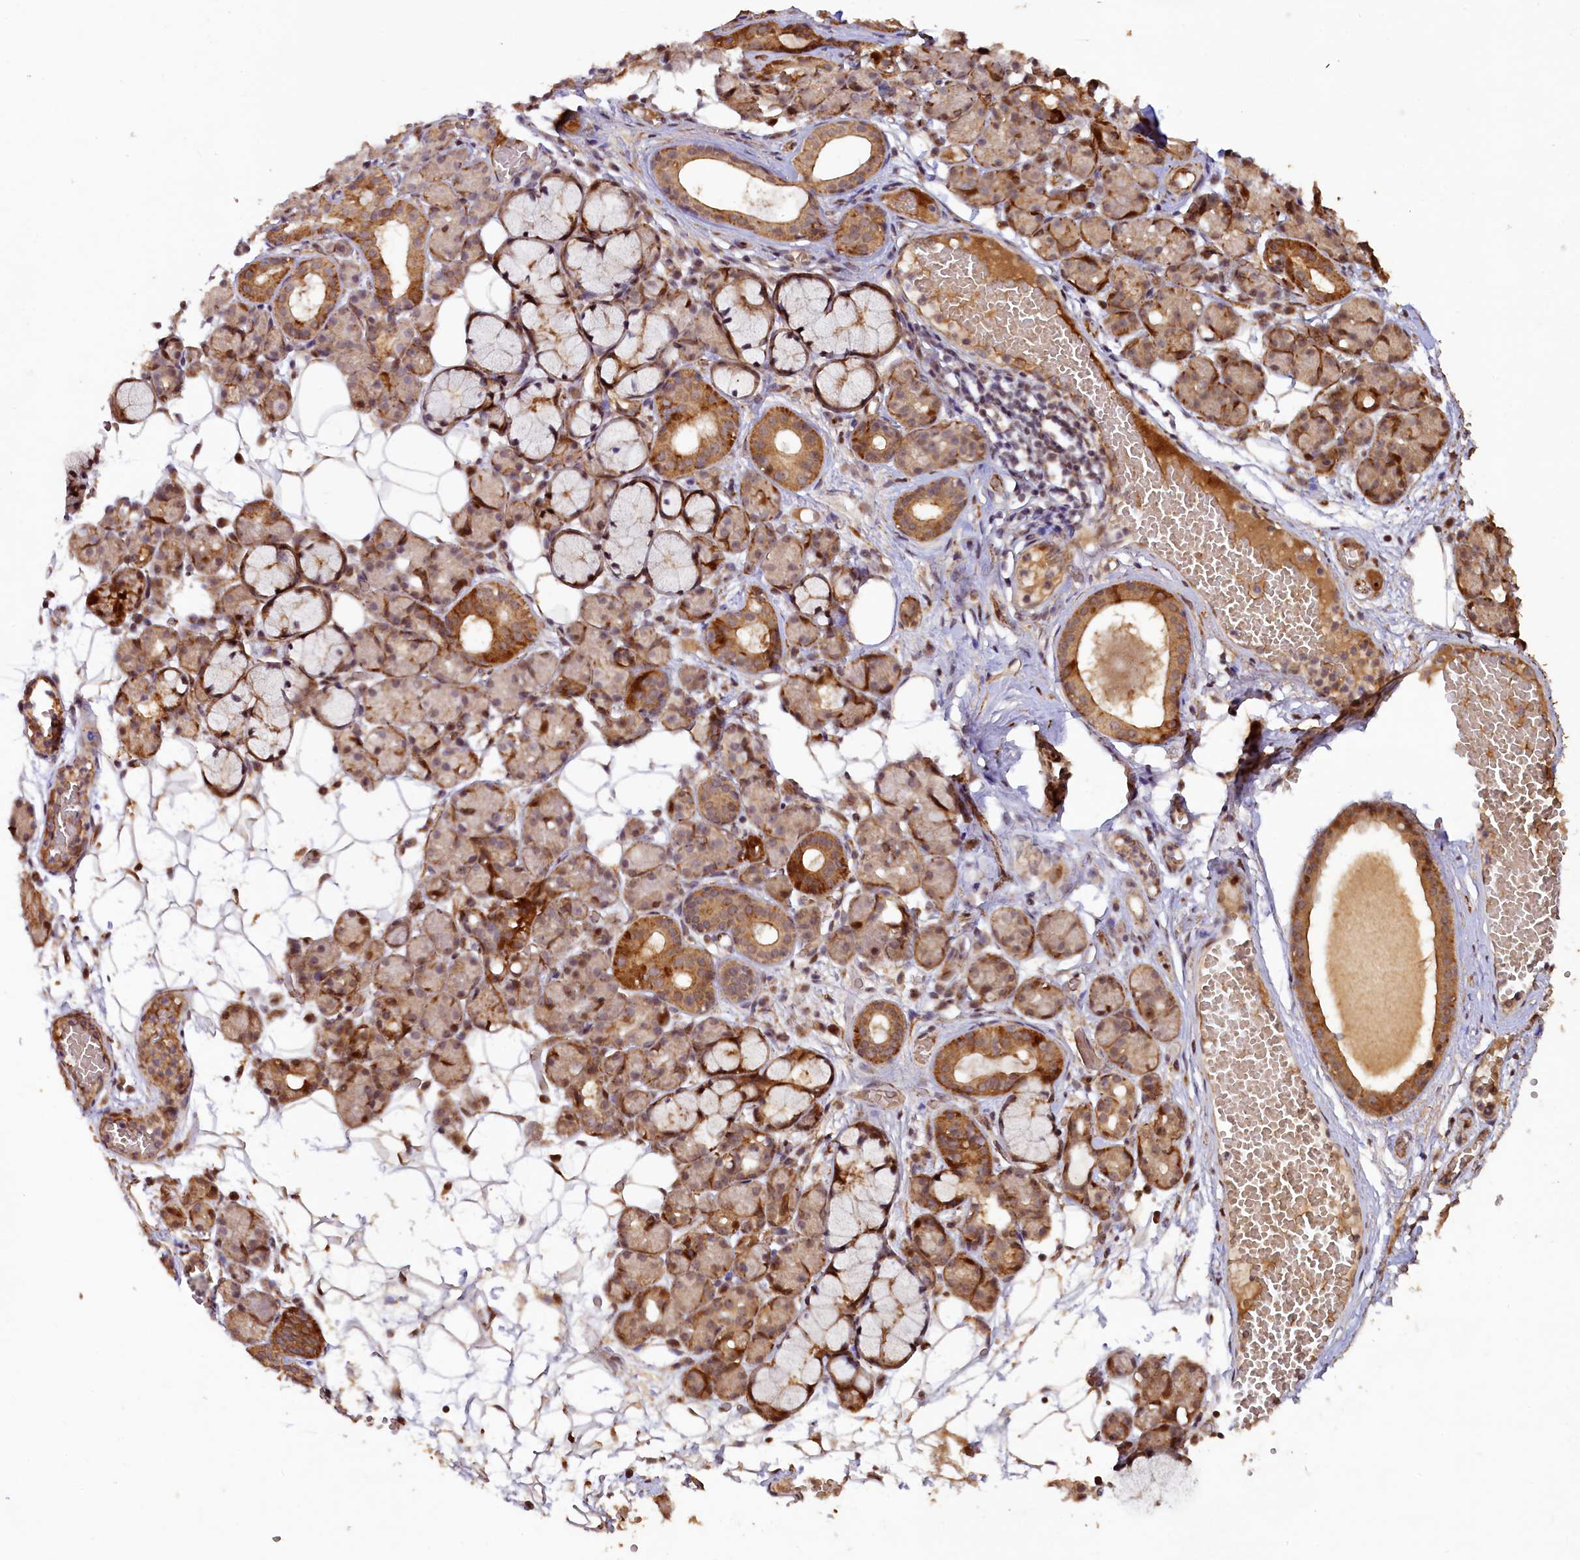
{"staining": {"intensity": "moderate", "quantity": "25%-75%", "location": "cytoplasmic/membranous,nuclear"}, "tissue": "salivary gland", "cell_type": "Glandular cells", "image_type": "normal", "snomed": [{"axis": "morphology", "description": "Normal tissue, NOS"}, {"axis": "topography", "description": "Salivary gland"}], "caption": "IHC staining of unremarkable salivary gland, which exhibits medium levels of moderate cytoplasmic/membranous,nuclear staining in about 25%-75% of glandular cells indicating moderate cytoplasmic/membranous,nuclear protein staining. The staining was performed using DAB (3,3'-diaminobenzidine) (brown) for protein detection and nuclei were counterstained in hematoxylin (blue).", "gene": "SHPRH", "patient": {"sex": "male", "age": 63}}